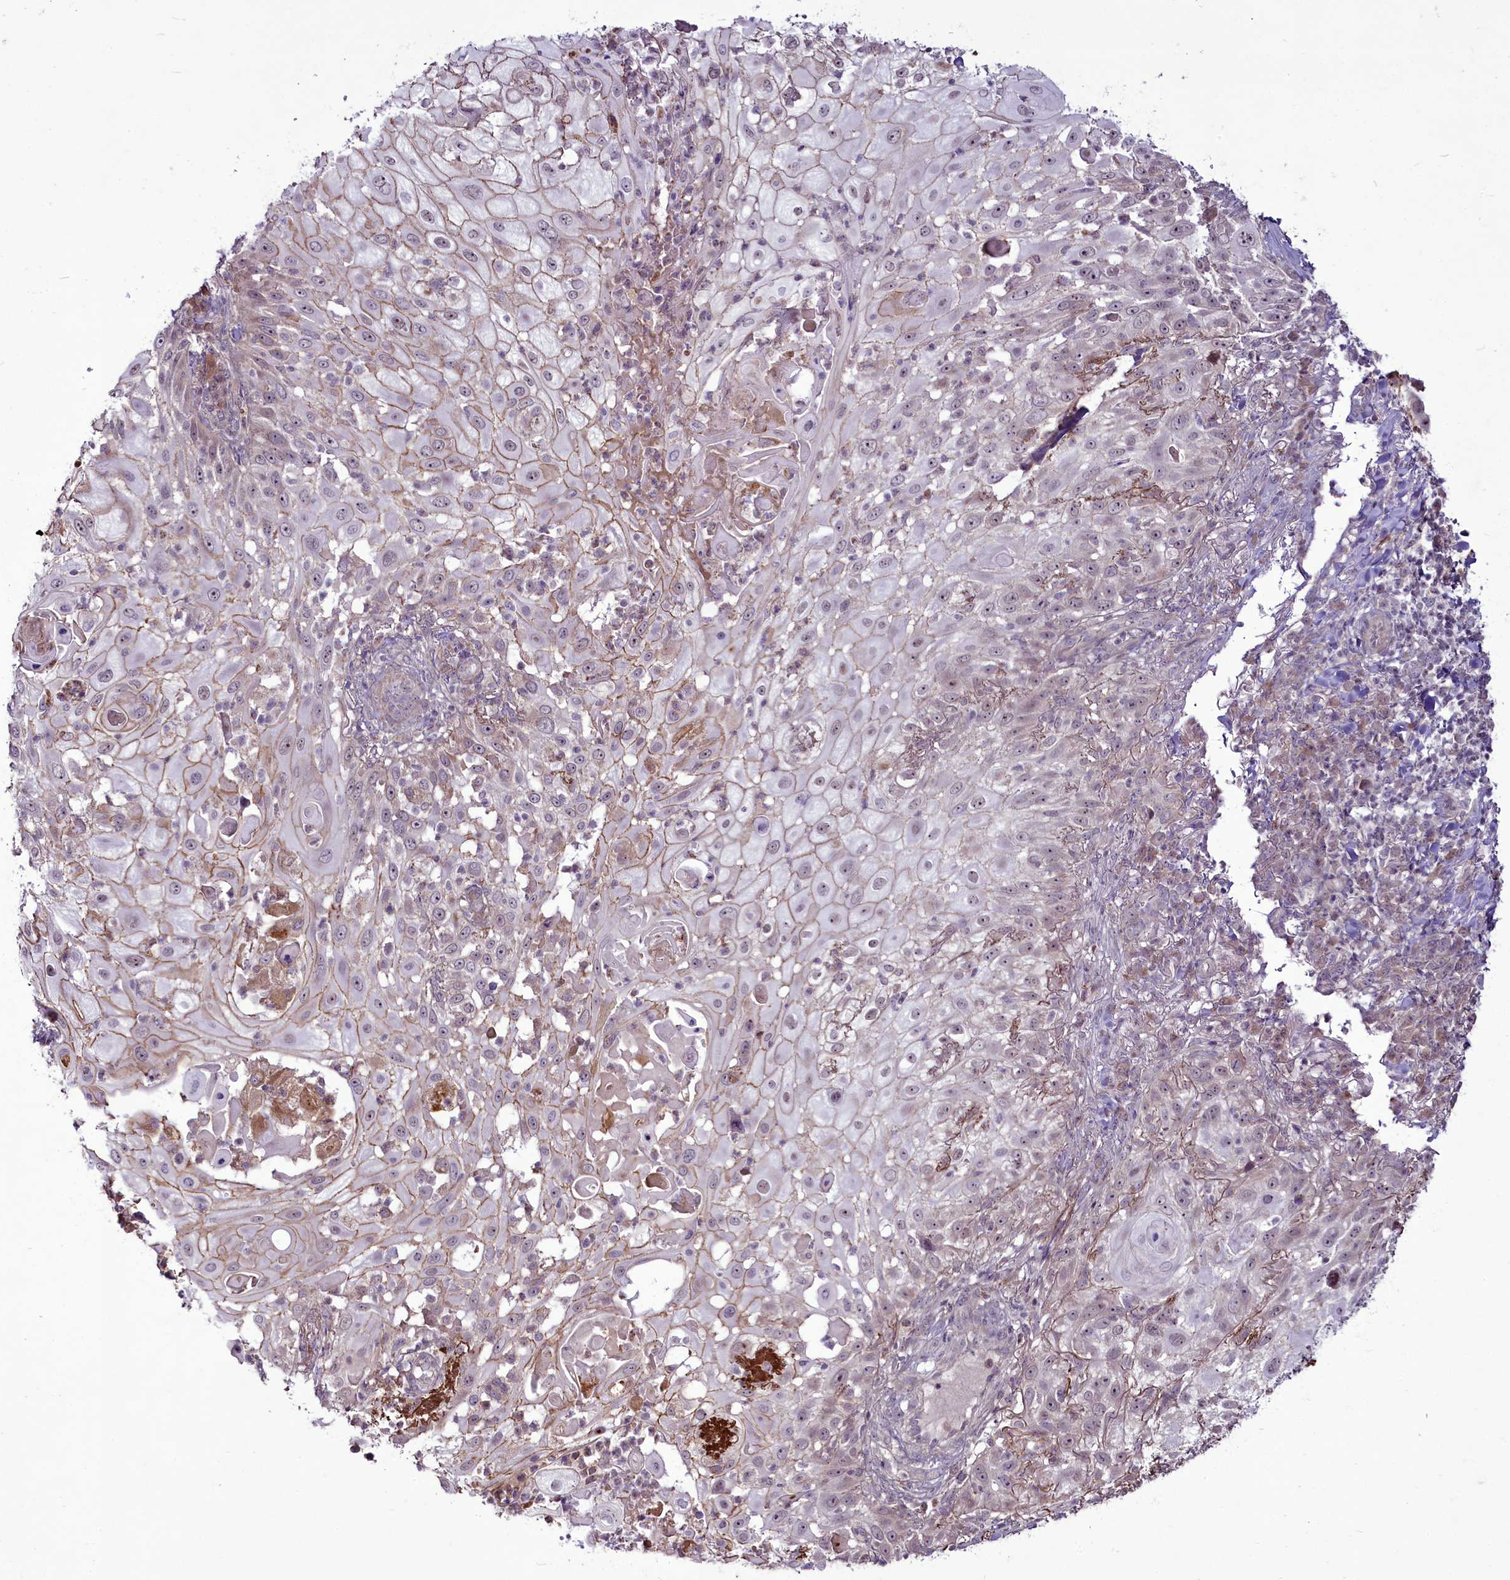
{"staining": {"intensity": "weak", "quantity": "25%-75%", "location": "cytoplasmic/membranous,nuclear"}, "tissue": "skin cancer", "cell_type": "Tumor cells", "image_type": "cancer", "snomed": [{"axis": "morphology", "description": "Squamous cell carcinoma, NOS"}, {"axis": "topography", "description": "Skin"}], "caption": "IHC image of human squamous cell carcinoma (skin) stained for a protein (brown), which reveals low levels of weak cytoplasmic/membranous and nuclear expression in about 25%-75% of tumor cells.", "gene": "RSBN1", "patient": {"sex": "female", "age": 44}}